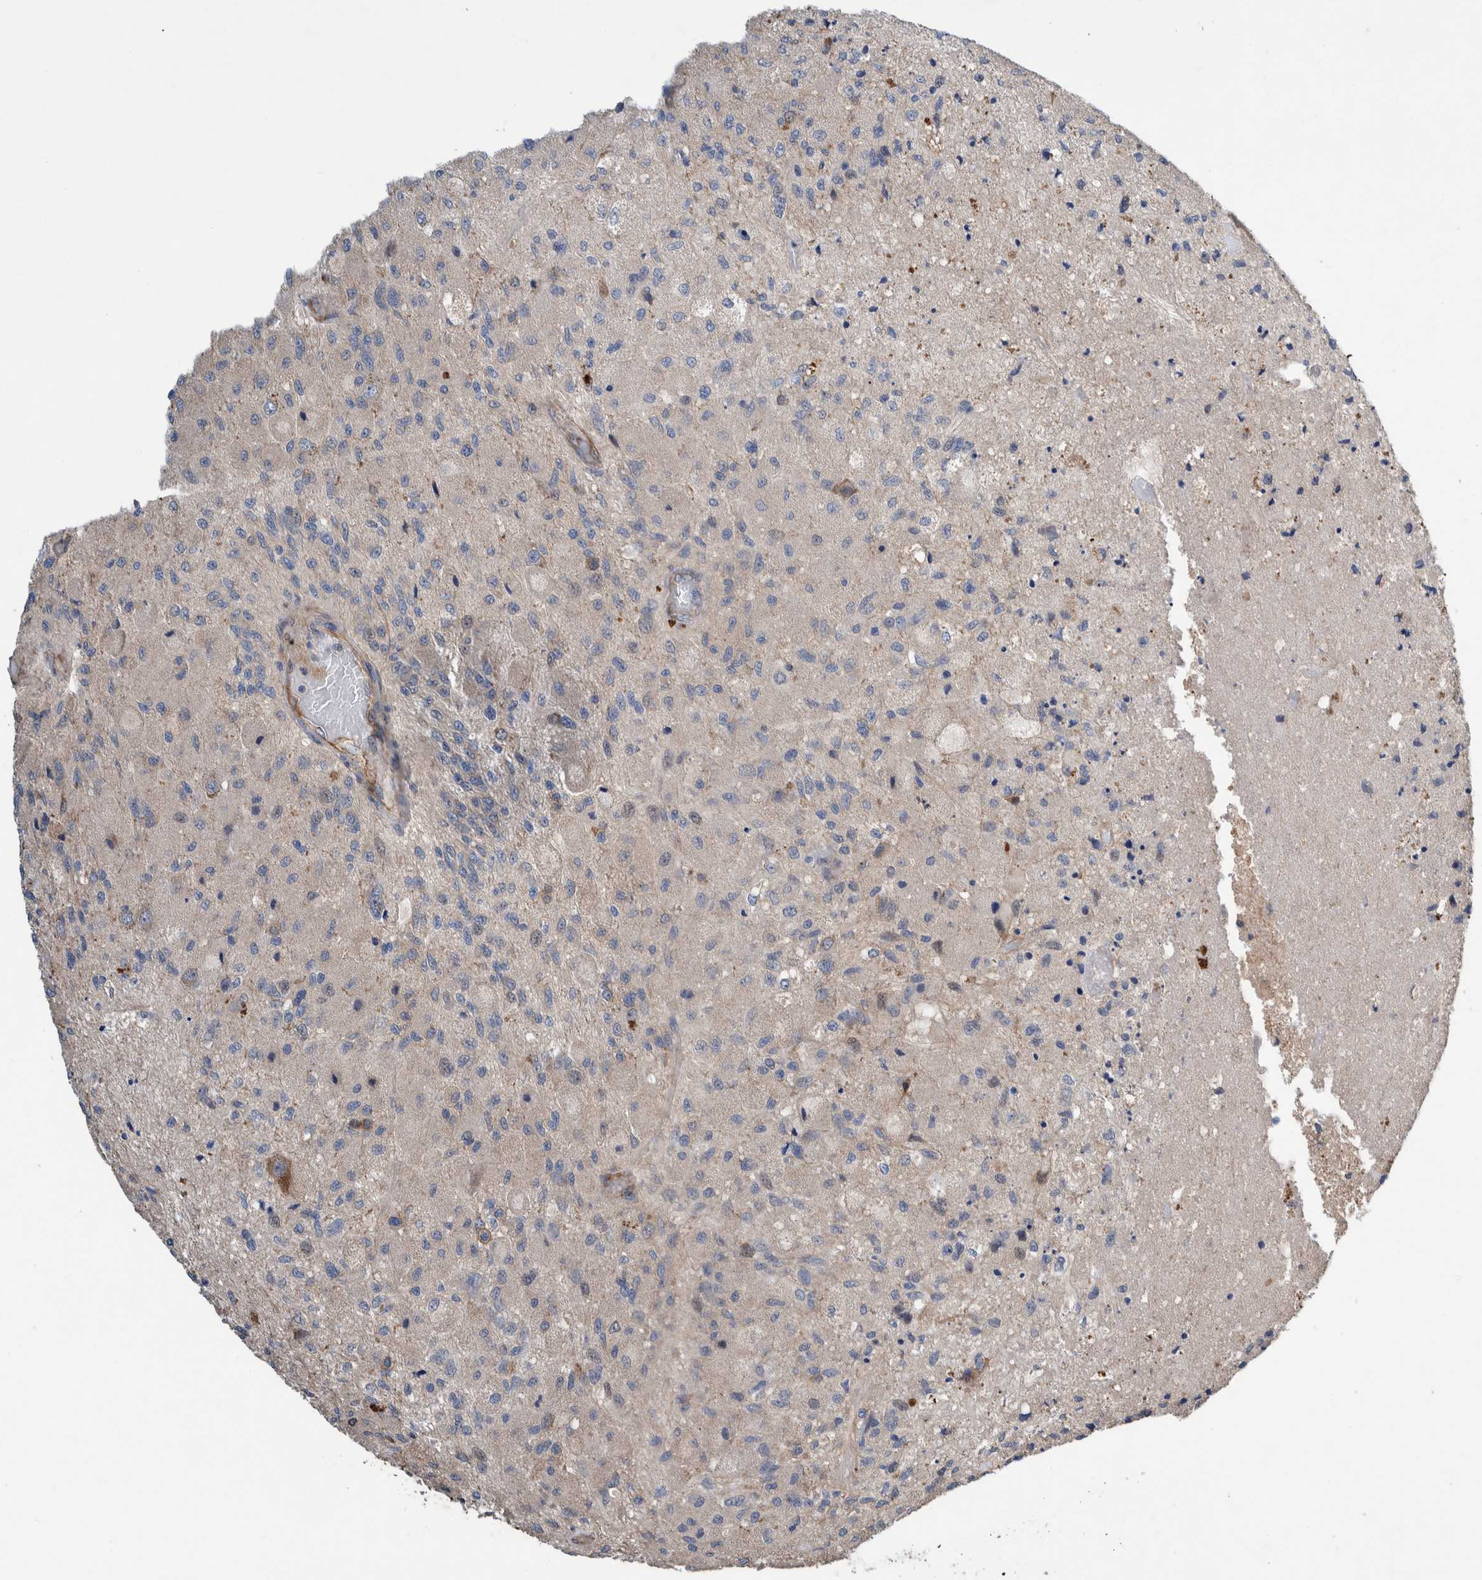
{"staining": {"intensity": "negative", "quantity": "none", "location": "none"}, "tissue": "glioma", "cell_type": "Tumor cells", "image_type": "cancer", "snomed": [{"axis": "morphology", "description": "Normal tissue, NOS"}, {"axis": "morphology", "description": "Glioma, malignant, High grade"}, {"axis": "topography", "description": "Cerebral cortex"}], "caption": "Human glioma stained for a protein using immunohistochemistry exhibits no expression in tumor cells.", "gene": "PIK3R6", "patient": {"sex": "male", "age": 77}}